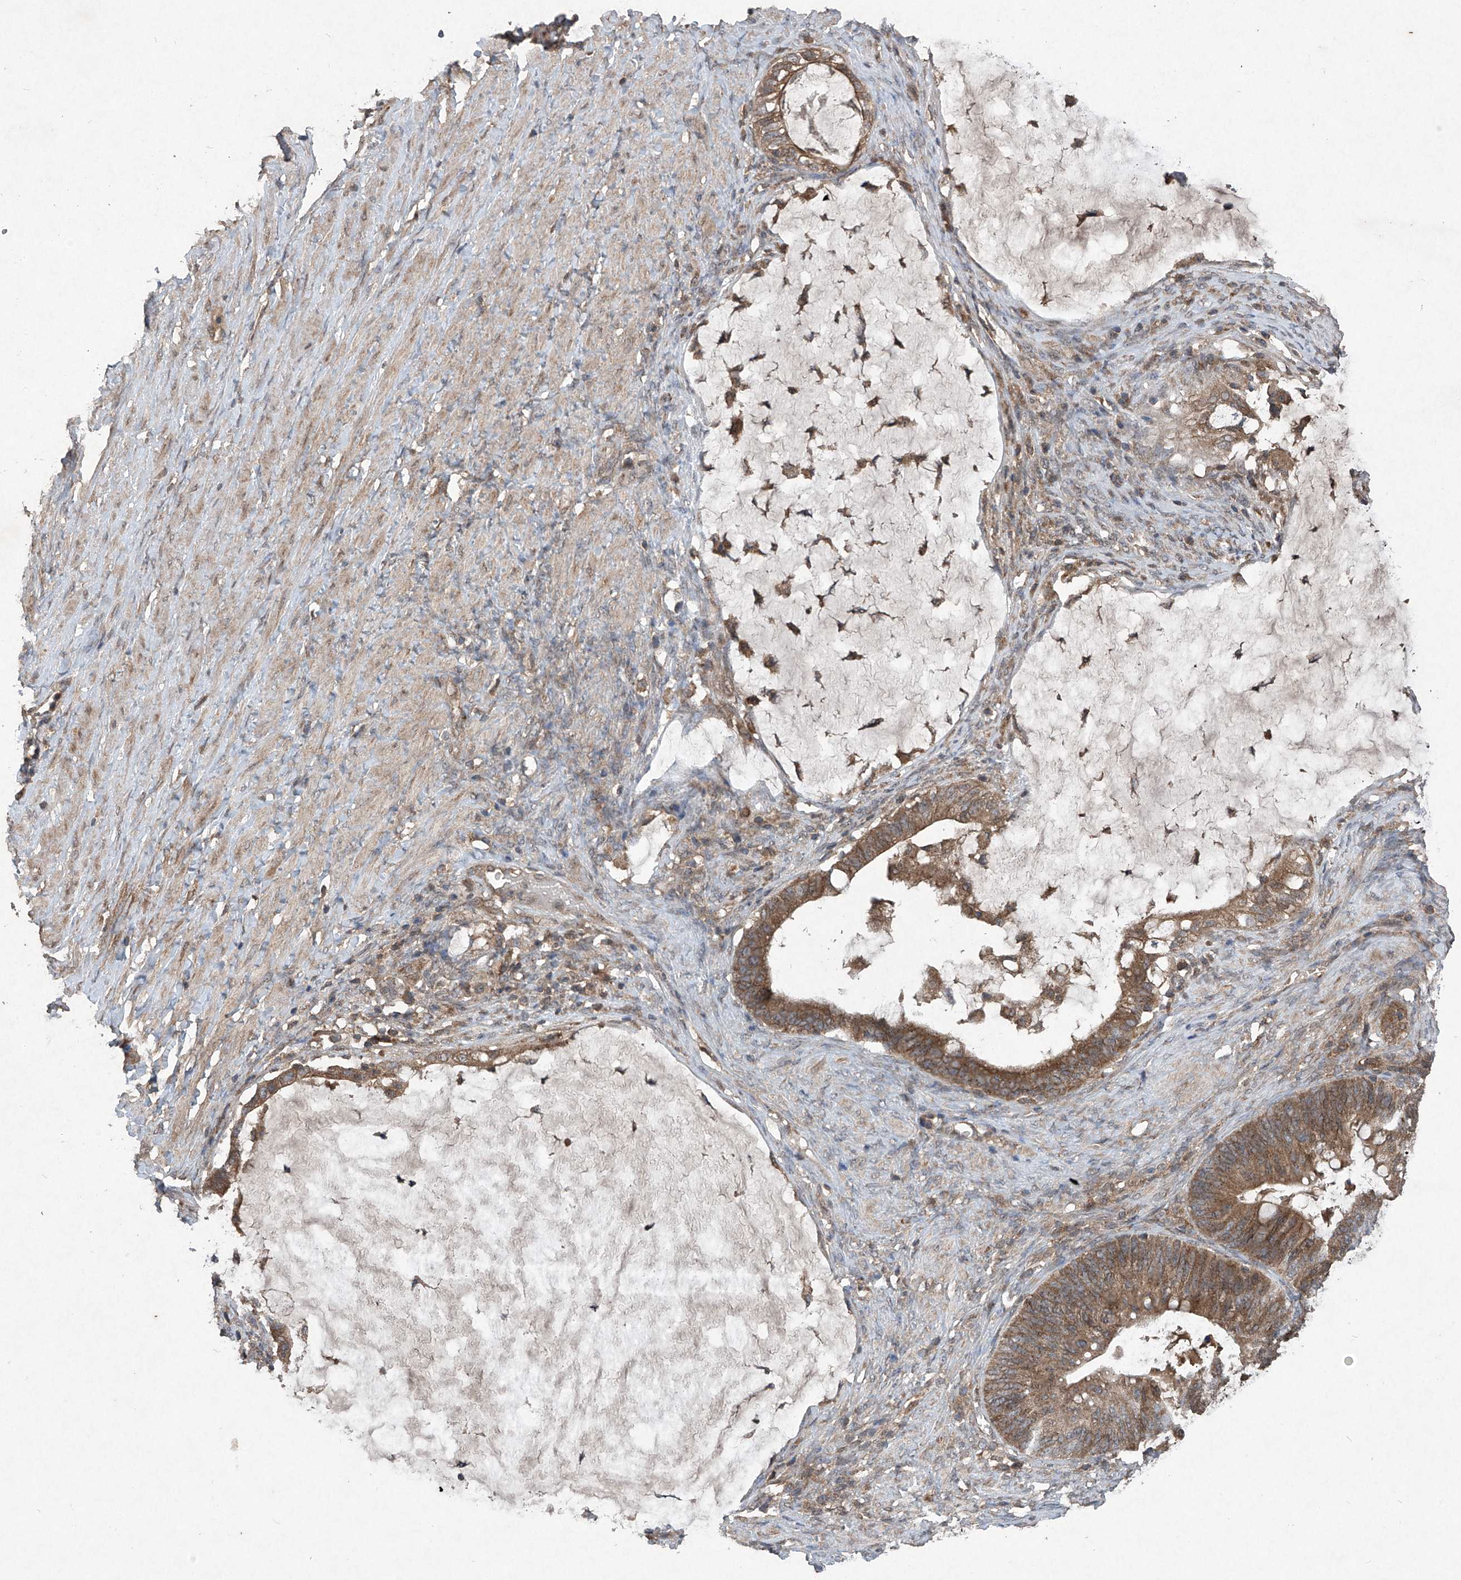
{"staining": {"intensity": "moderate", "quantity": ">75%", "location": "cytoplasmic/membranous"}, "tissue": "ovarian cancer", "cell_type": "Tumor cells", "image_type": "cancer", "snomed": [{"axis": "morphology", "description": "Cystadenocarcinoma, mucinous, NOS"}, {"axis": "topography", "description": "Ovary"}], "caption": "Brown immunohistochemical staining in human ovarian cancer exhibits moderate cytoplasmic/membranous expression in about >75% of tumor cells.", "gene": "SUMF2", "patient": {"sex": "female", "age": 61}}